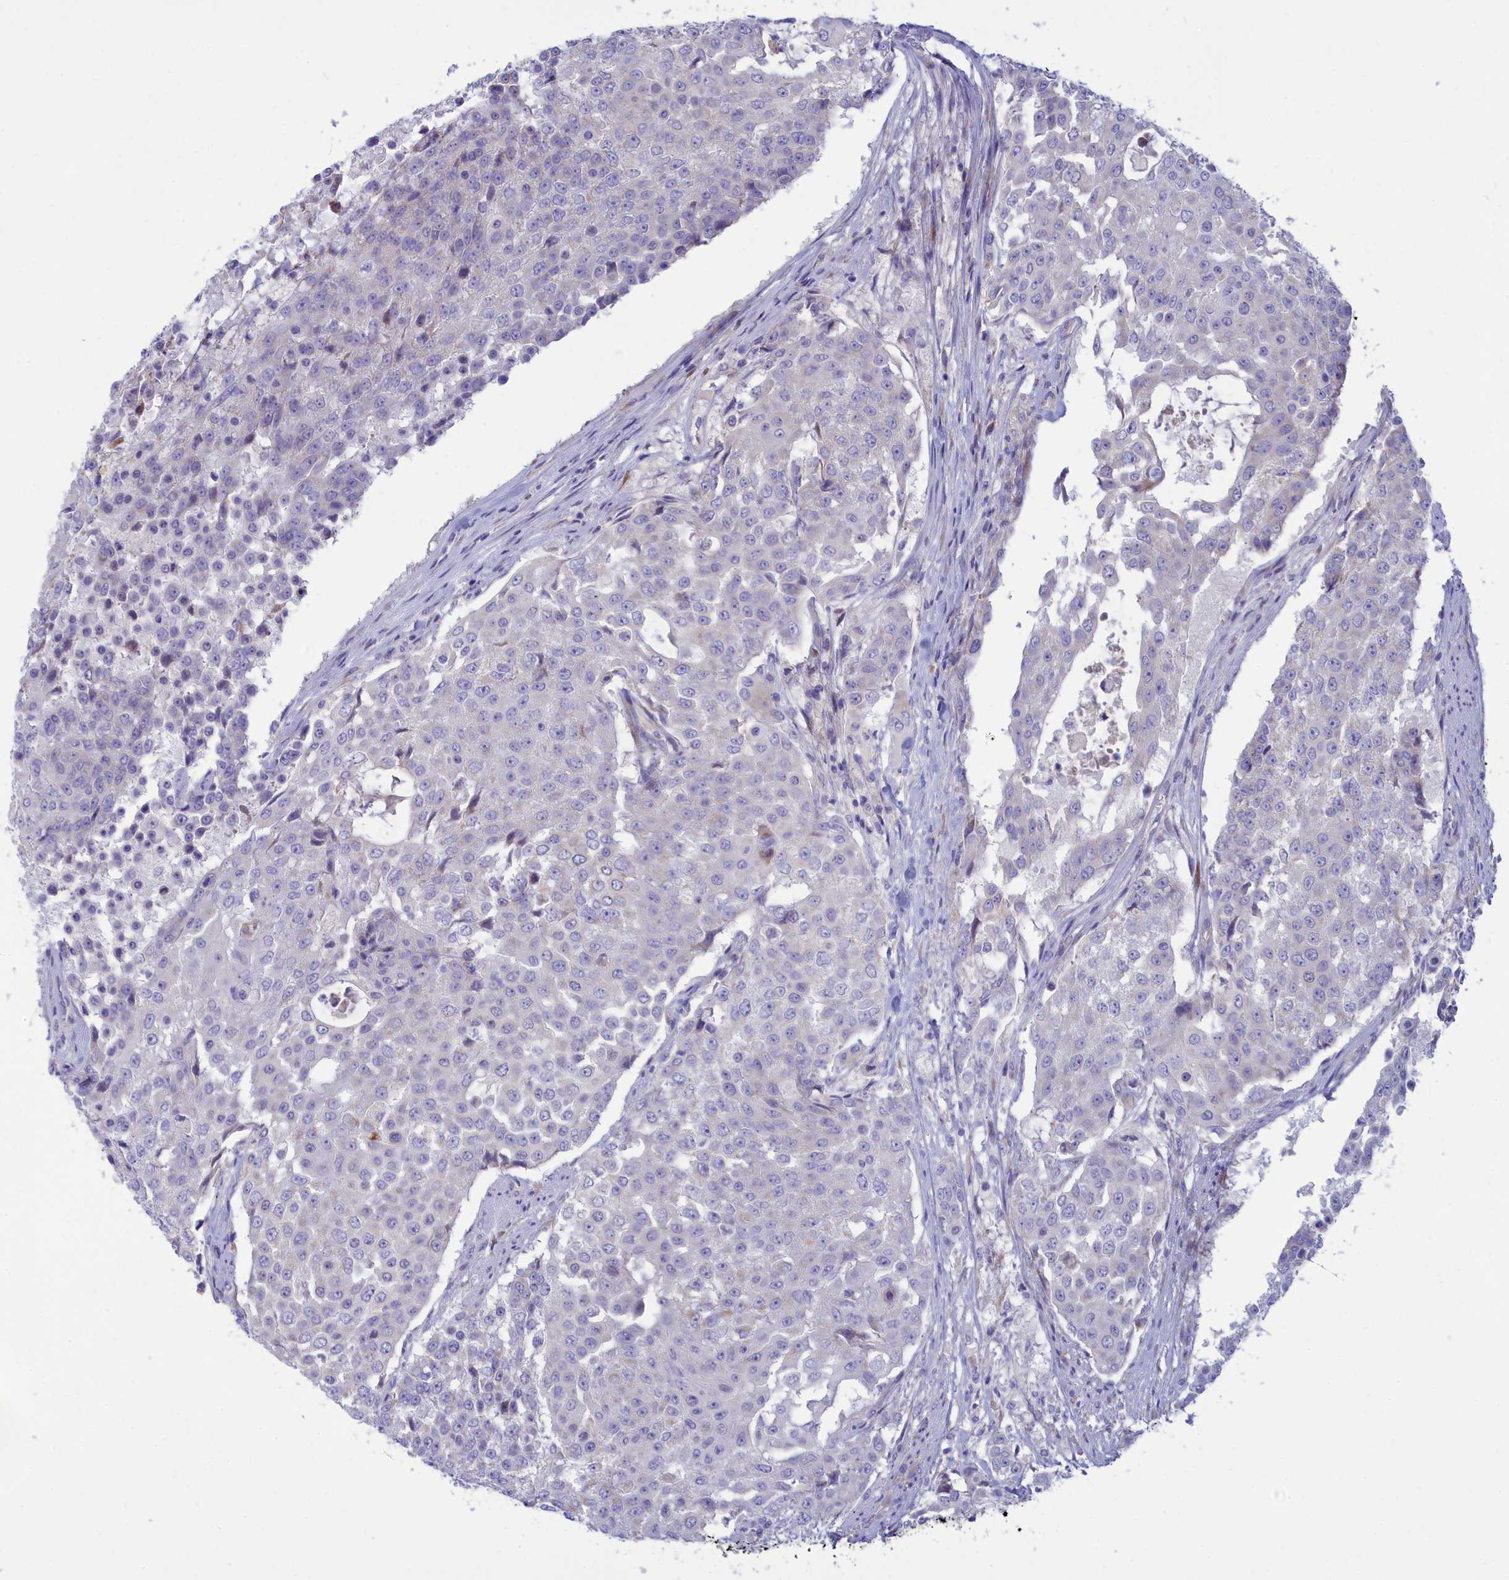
{"staining": {"intensity": "negative", "quantity": "none", "location": "none"}, "tissue": "urothelial cancer", "cell_type": "Tumor cells", "image_type": "cancer", "snomed": [{"axis": "morphology", "description": "Urothelial carcinoma, High grade"}, {"axis": "topography", "description": "Urinary bladder"}], "caption": "DAB immunohistochemical staining of urothelial carcinoma (high-grade) reveals no significant staining in tumor cells.", "gene": "TMEM30B", "patient": {"sex": "female", "age": 63}}